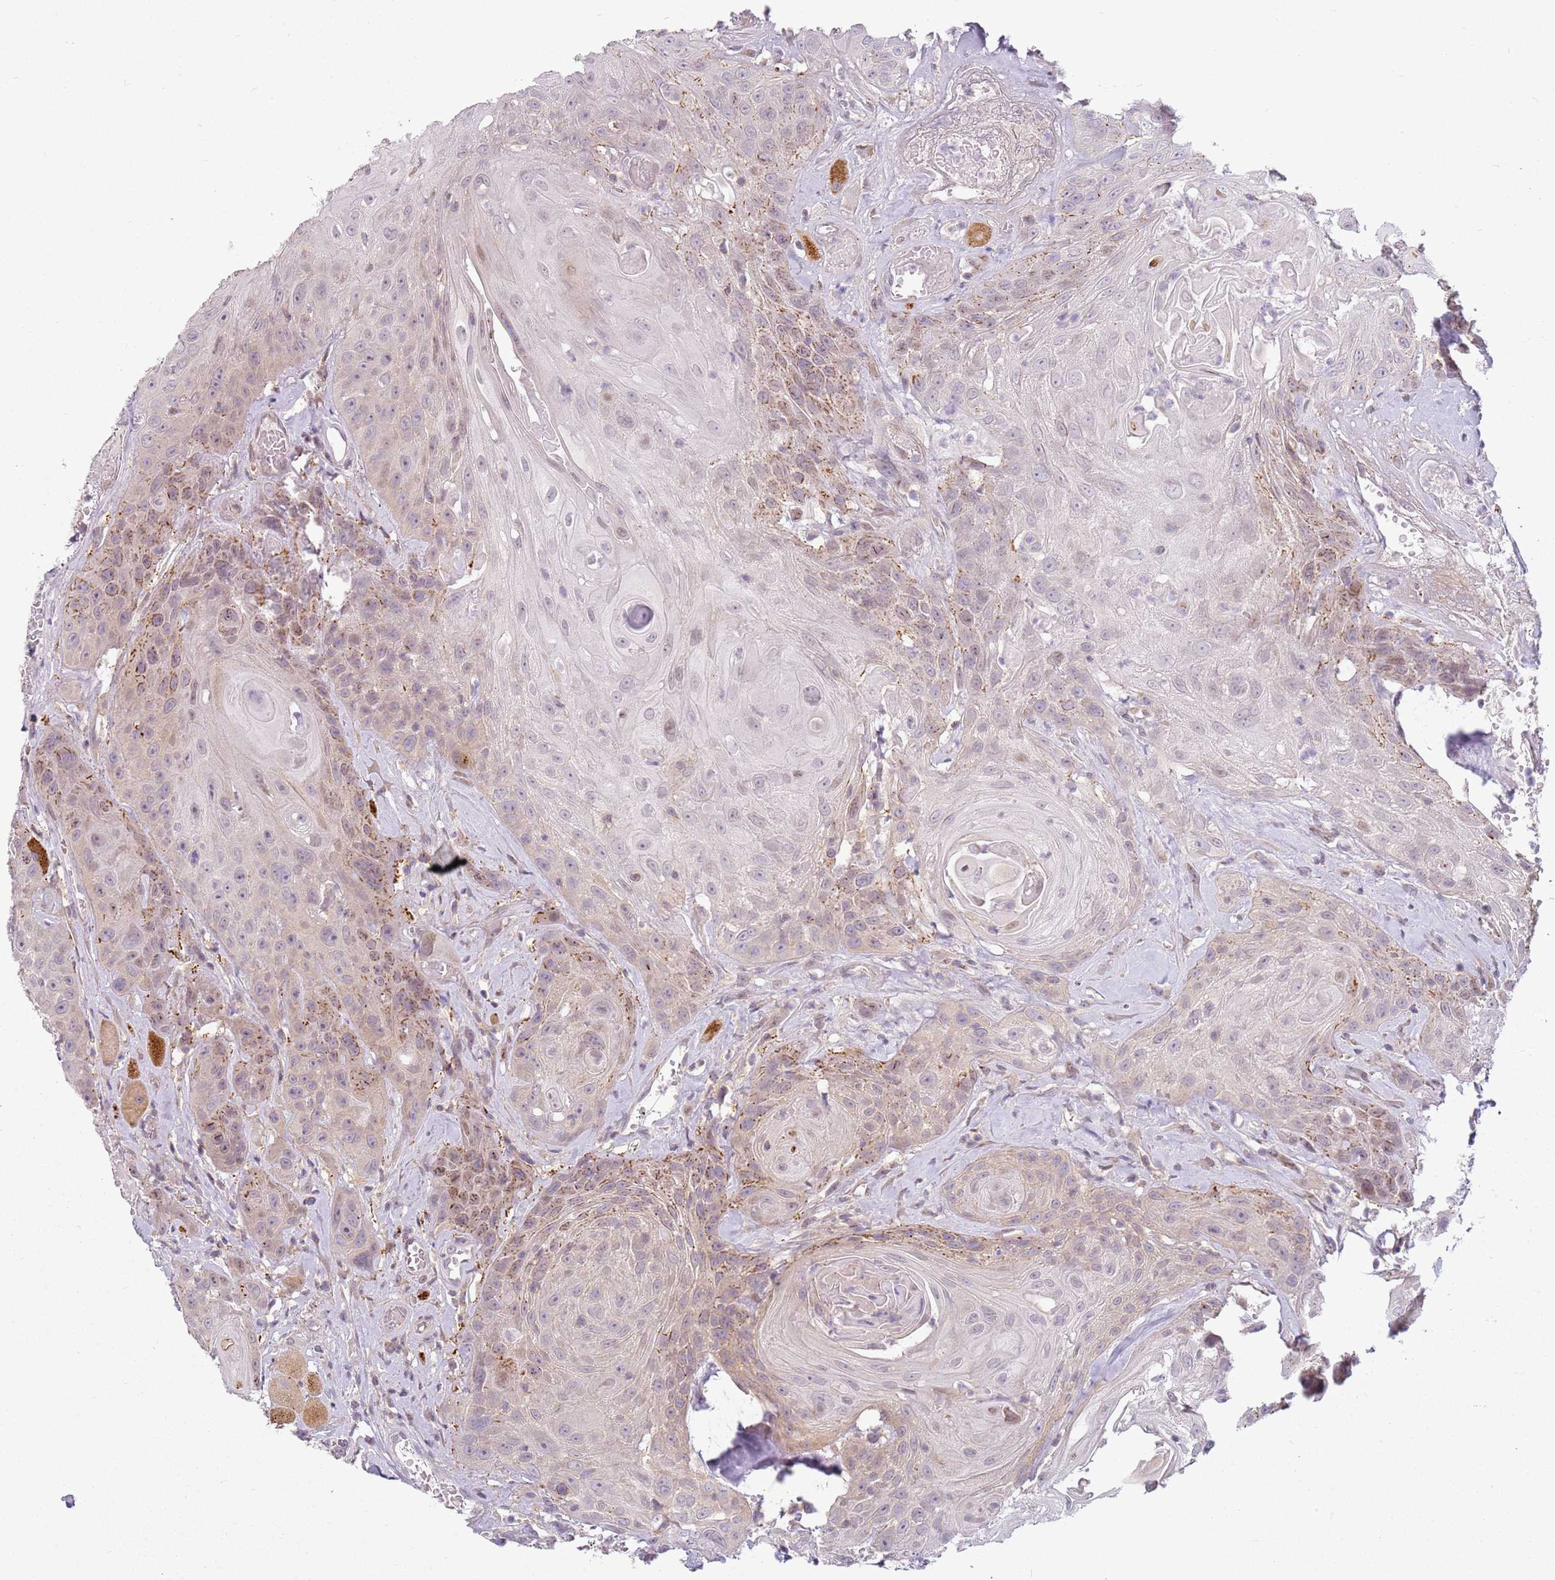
{"staining": {"intensity": "moderate", "quantity": "<25%", "location": "cytoplasmic/membranous"}, "tissue": "head and neck cancer", "cell_type": "Tumor cells", "image_type": "cancer", "snomed": [{"axis": "morphology", "description": "Squamous cell carcinoma, NOS"}, {"axis": "topography", "description": "Head-Neck"}], "caption": "Immunohistochemical staining of squamous cell carcinoma (head and neck) reveals low levels of moderate cytoplasmic/membranous expression in approximately <25% of tumor cells.", "gene": "DEFB116", "patient": {"sex": "female", "age": 59}}